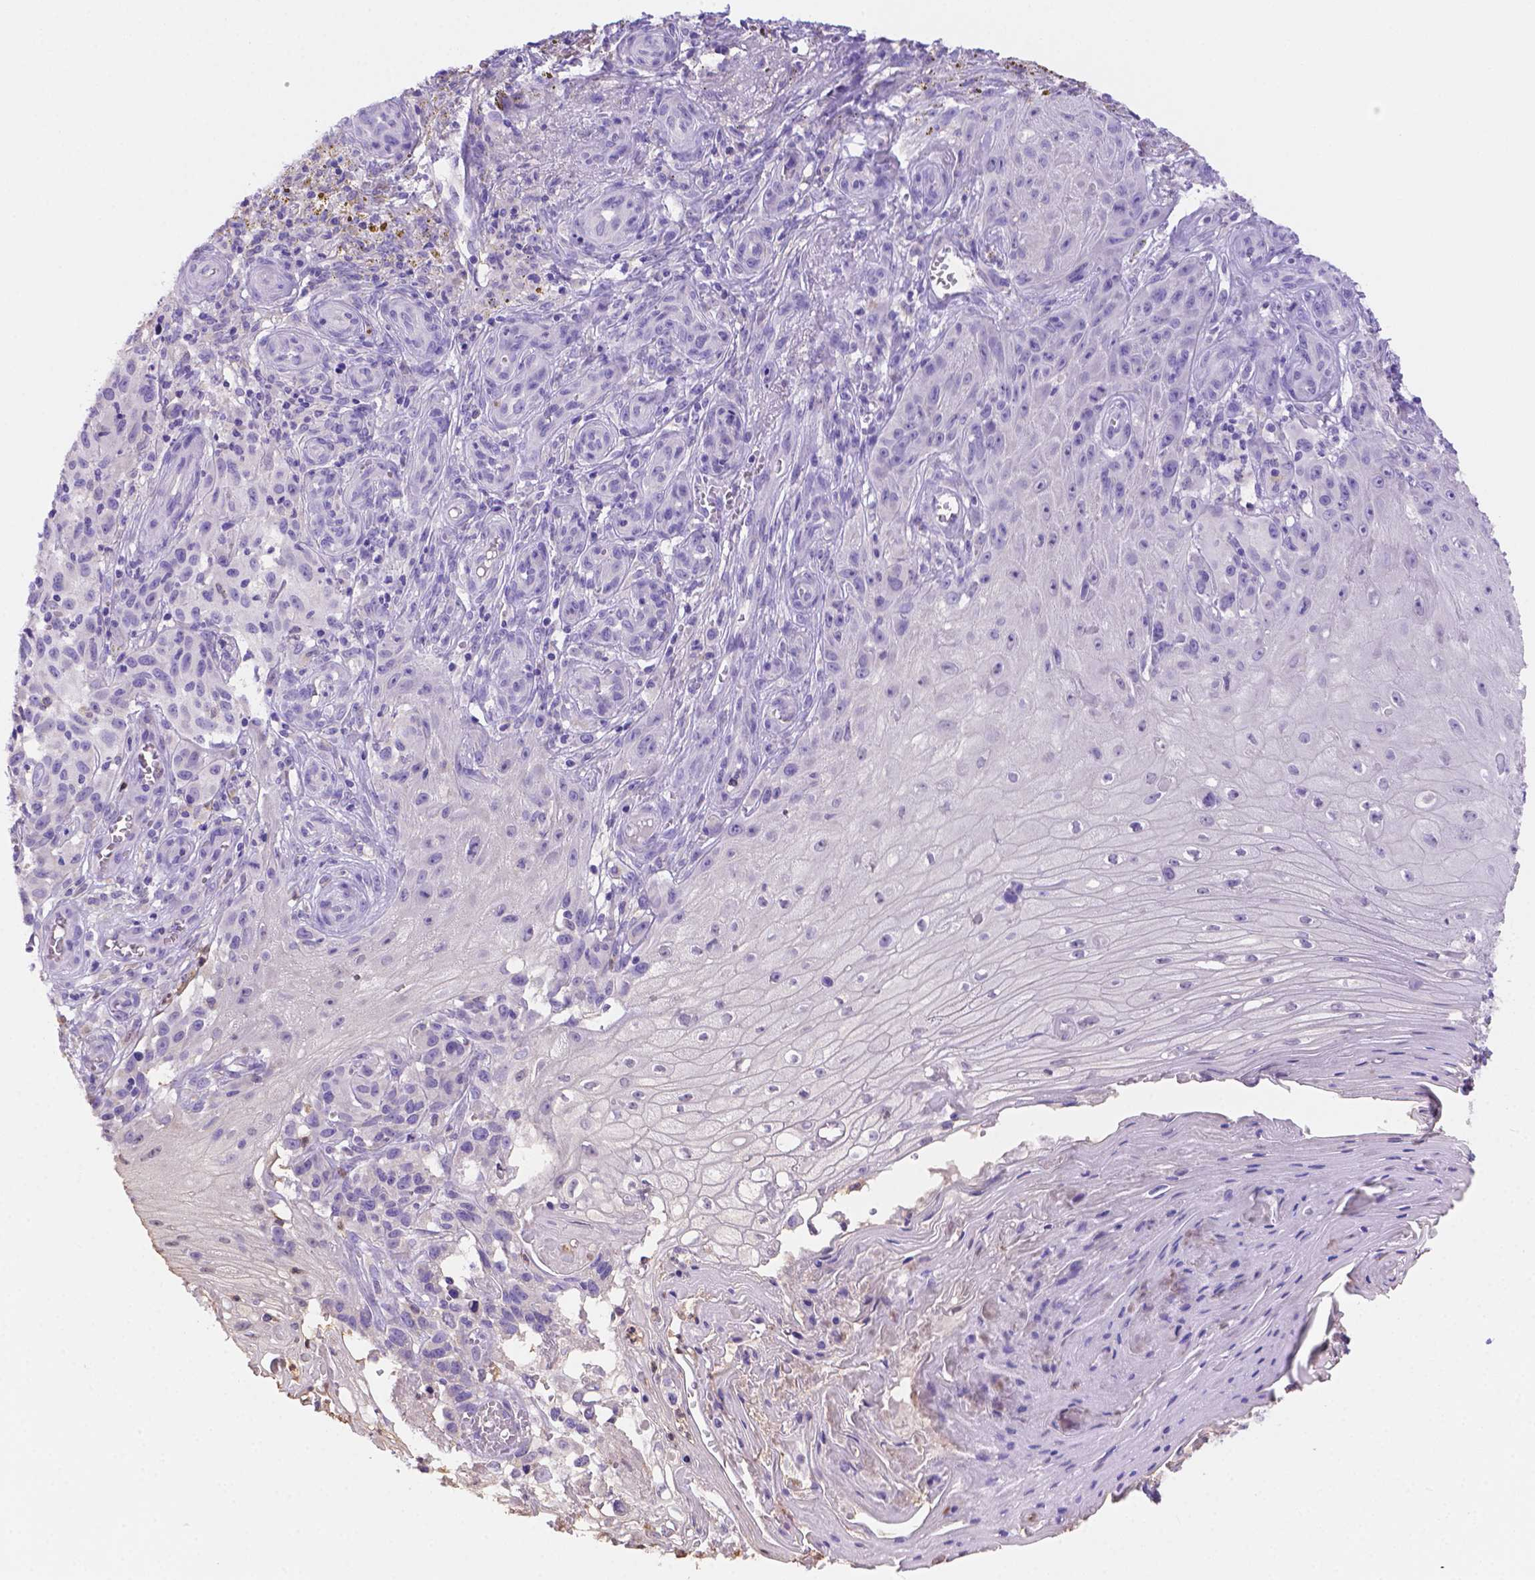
{"staining": {"intensity": "negative", "quantity": "none", "location": "none"}, "tissue": "melanoma", "cell_type": "Tumor cells", "image_type": "cancer", "snomed": [{"axis": "morphology", "description": "Malignant melanoma, NOS"}, {"axis": "topography", "description": "Skin"}], "caption": "Tumor cells are negative for protein expression in human malignant melanoma.", "gene": "NXPE2", "patient": {"sex": "female", "age": 53}}